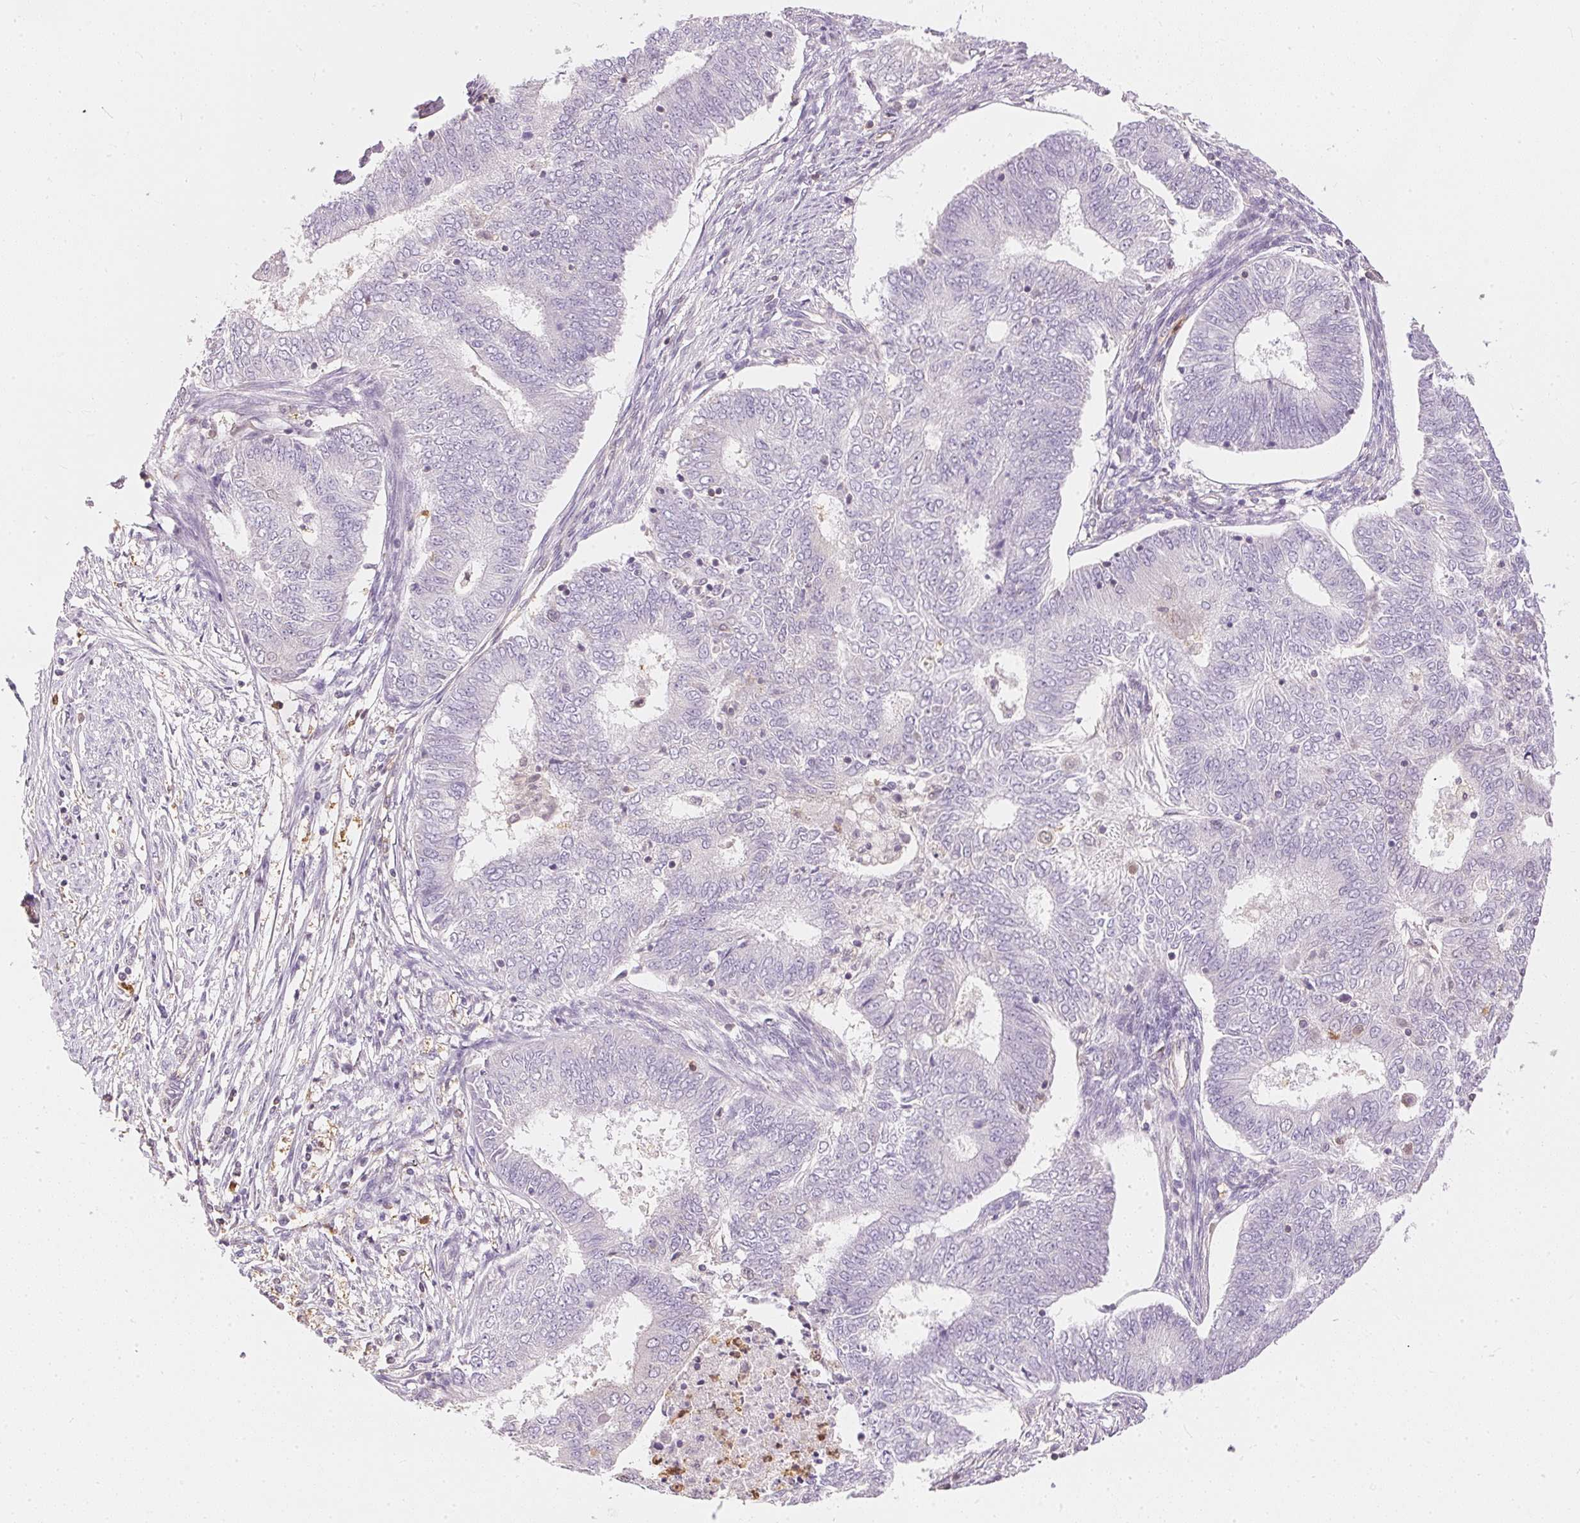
{"staining": {"intensity": "negative", "quantity": "none", "location": "none"}, "tissue": "endometrial cancer", "cell_type": "Tumor cells", "image_type": "cancer", "snomed": [{"axis": "morphology", "description": "Adenocarcinoma, NOS"}, {"axis": "topography", "description": "Endometrium"}], "caption": "The photomicrograph displays no significant expression in tumor cells of endometrial cancer.", "gene": "S100A3", "patient": {"sex": "female", "age": 62}}